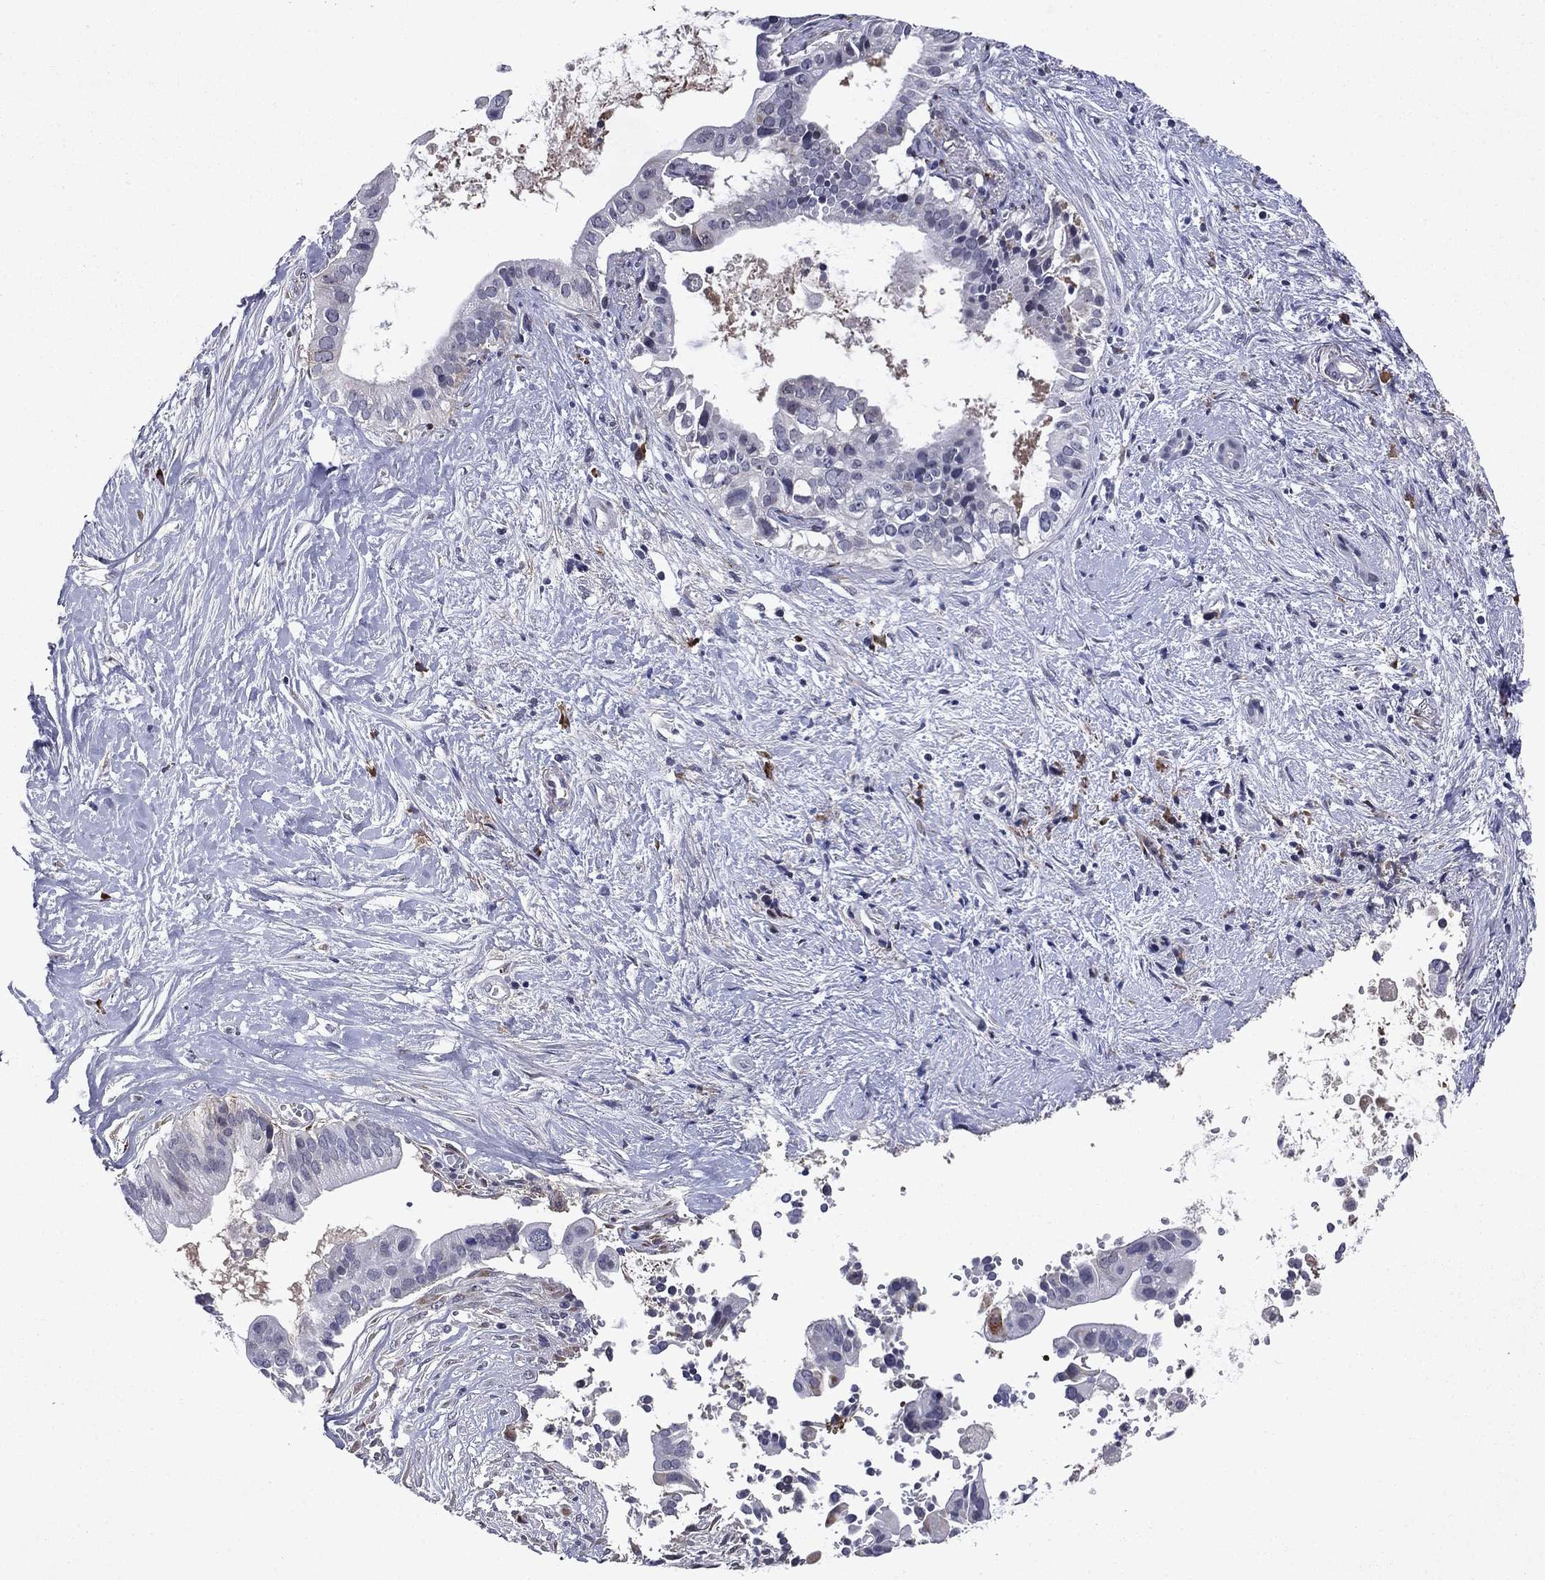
{"staining": {"intensity": "strong", "quantity": "<25%", "location": "cytoplasmic/membranous"}, "tissue": "pancreatic cancer", "cell_type": "Tumor cells", "image_type": "cancer", "snomed": [{"axis": "morphology", "description": "Adenocarcinoma, NOS"}, {"axis": "topography", "description": "Pancreas"}], "caption": "A medium amount of strong cytoplasmic/membranous expression is present in approximately <25% of tumor cells in pancreatic cancer tissue. Using DAB (brown) and hematoxylin (blue) stains, captured at high magnification using brightfield microscopy.", "gene": "ECM1", "patient": {"sex": "male", "age": 61}}